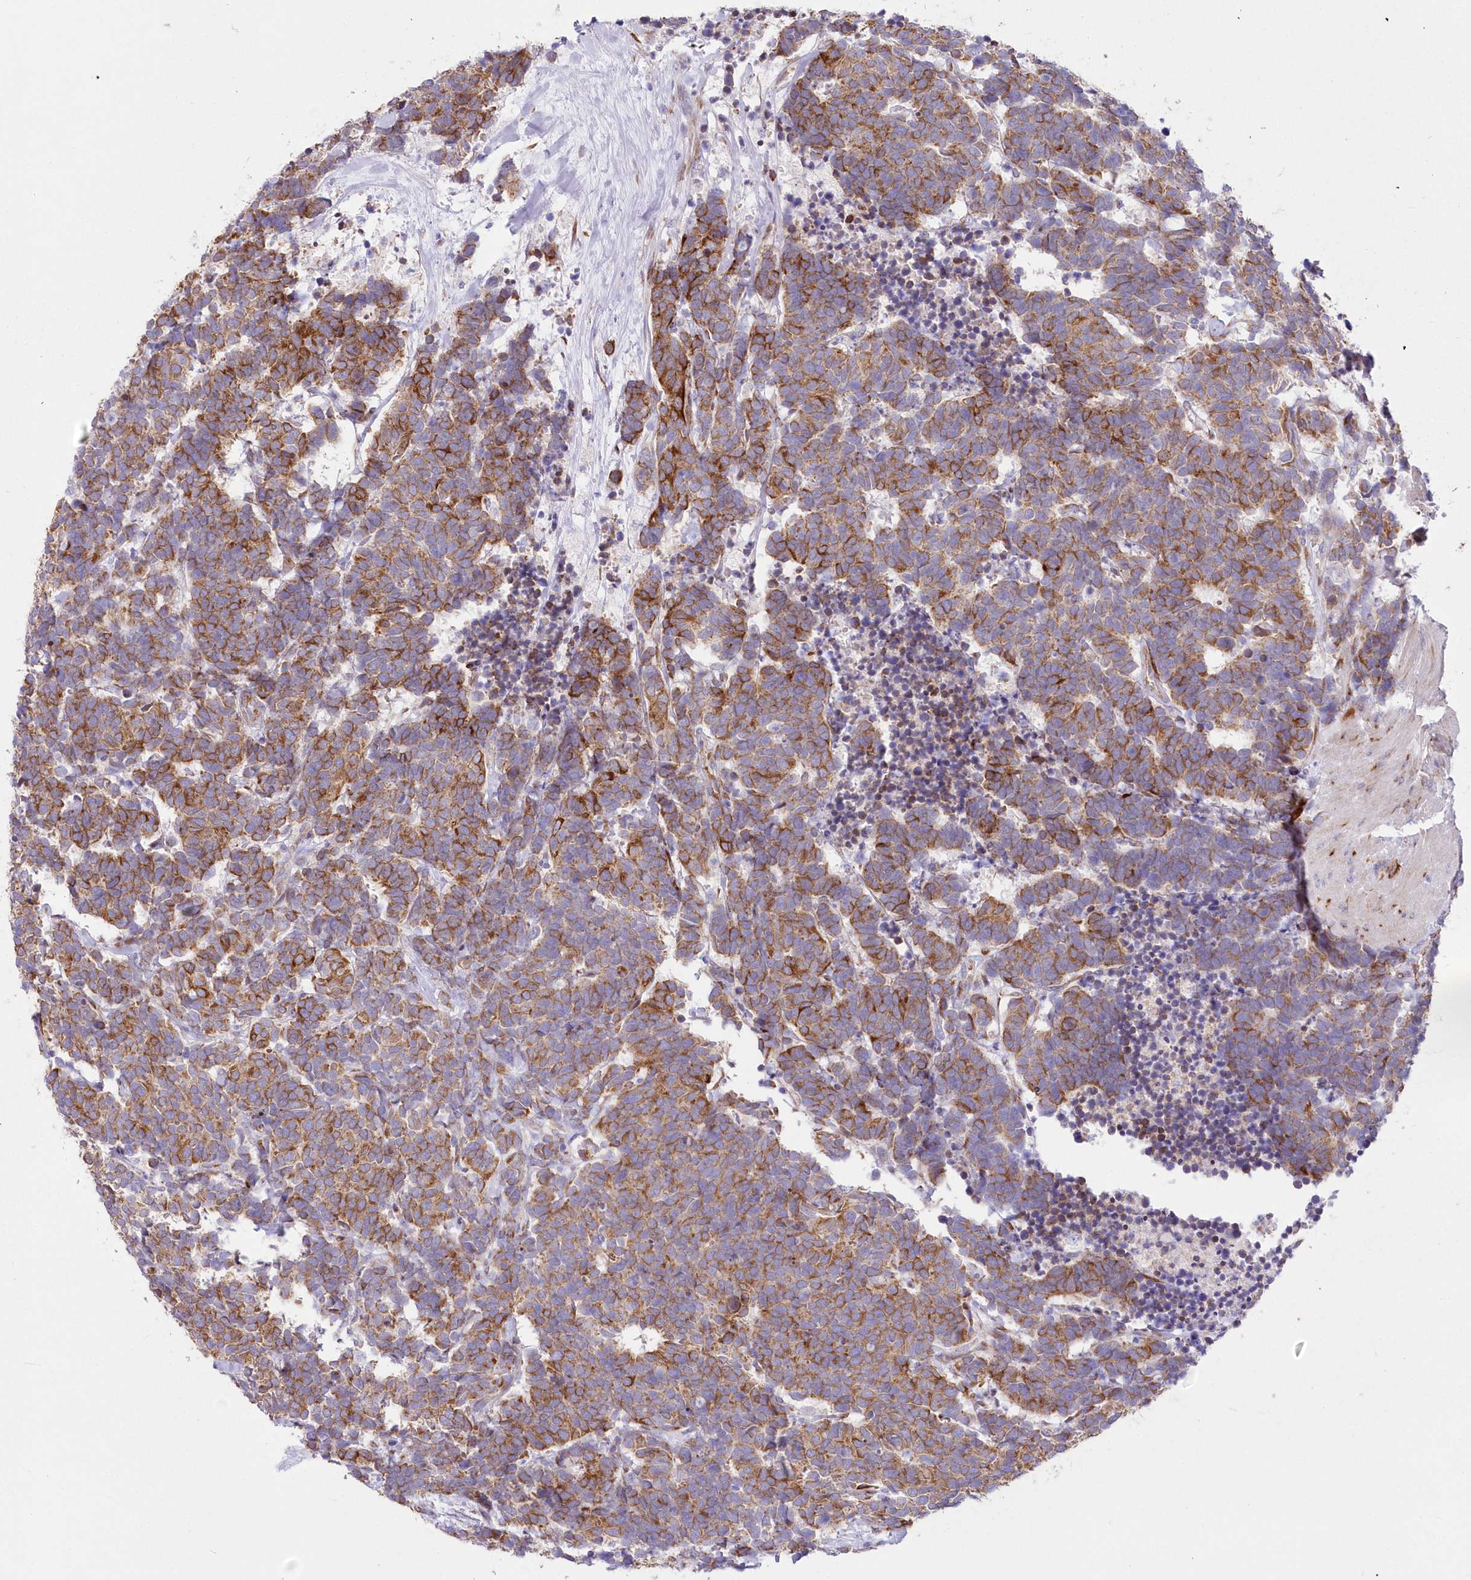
{"staining": {"intensity": "strong", "quantity": ">75%", "location": "cytoplasmic/membranous"}, "tissue": "carcinoid", "cell_type": "Tumor cells", "image_type": "cancer", "snomed": [{"axis": "morphology", "description": "Carcinoma, NOS"}, {"axis": "morphology", "description": "Carcinoid, malignant, NOS"}, {"axis": "topography", "description": "Urinary bladder"}], "caption": "IHC of human carcinoid exhibits high levels of strong cytoplasmic/membranous expression in approximately >75% of tumor cells.", "gene": "YTHDC2", "patient": {"sex": "male", "age": 57}}